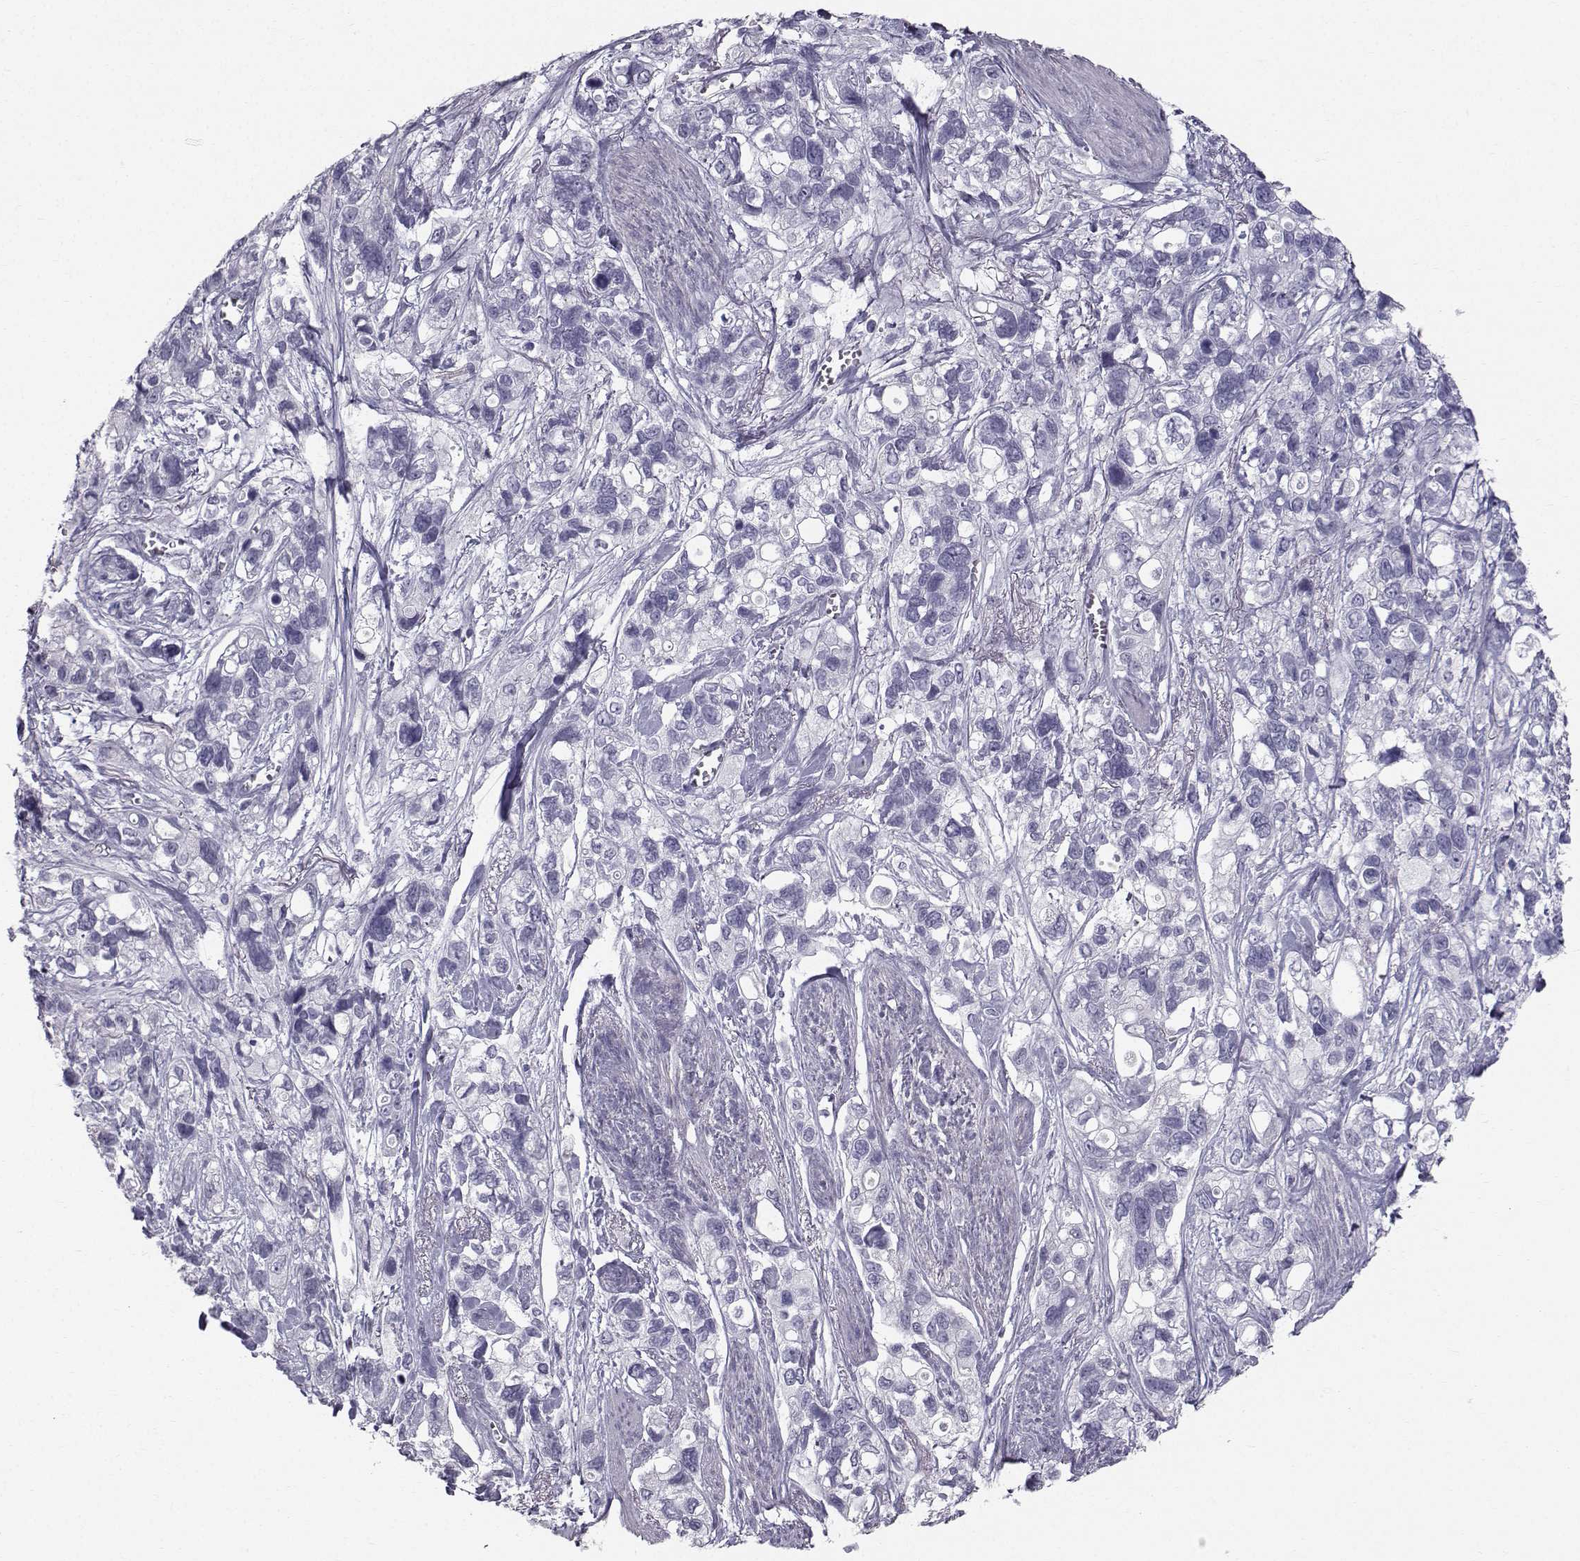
{"staining": {"intensity": "negative", "quantity": "none", "location": "none"}, "tissue": "stomach cancer", "cell_type": "Tumor cells", "image_type": "cancer", "snomed": [{"axis": "morphology", "description": "Adenocarcinoma, NOS"}, {"axis": "topography", "description": "Stomach, upper"}], "caption": "Tumor cells show no significant protein staining in stomach cancer. The staining was performed using DAB (3,3'-diaminobenzidine) to visualize the protein expression in brown, while the nuclei were stained in blue with hematoxylin (Magnification: 20x).", "gene": "SPDYE4", "patient": {"sex": "female", "age": 81}}